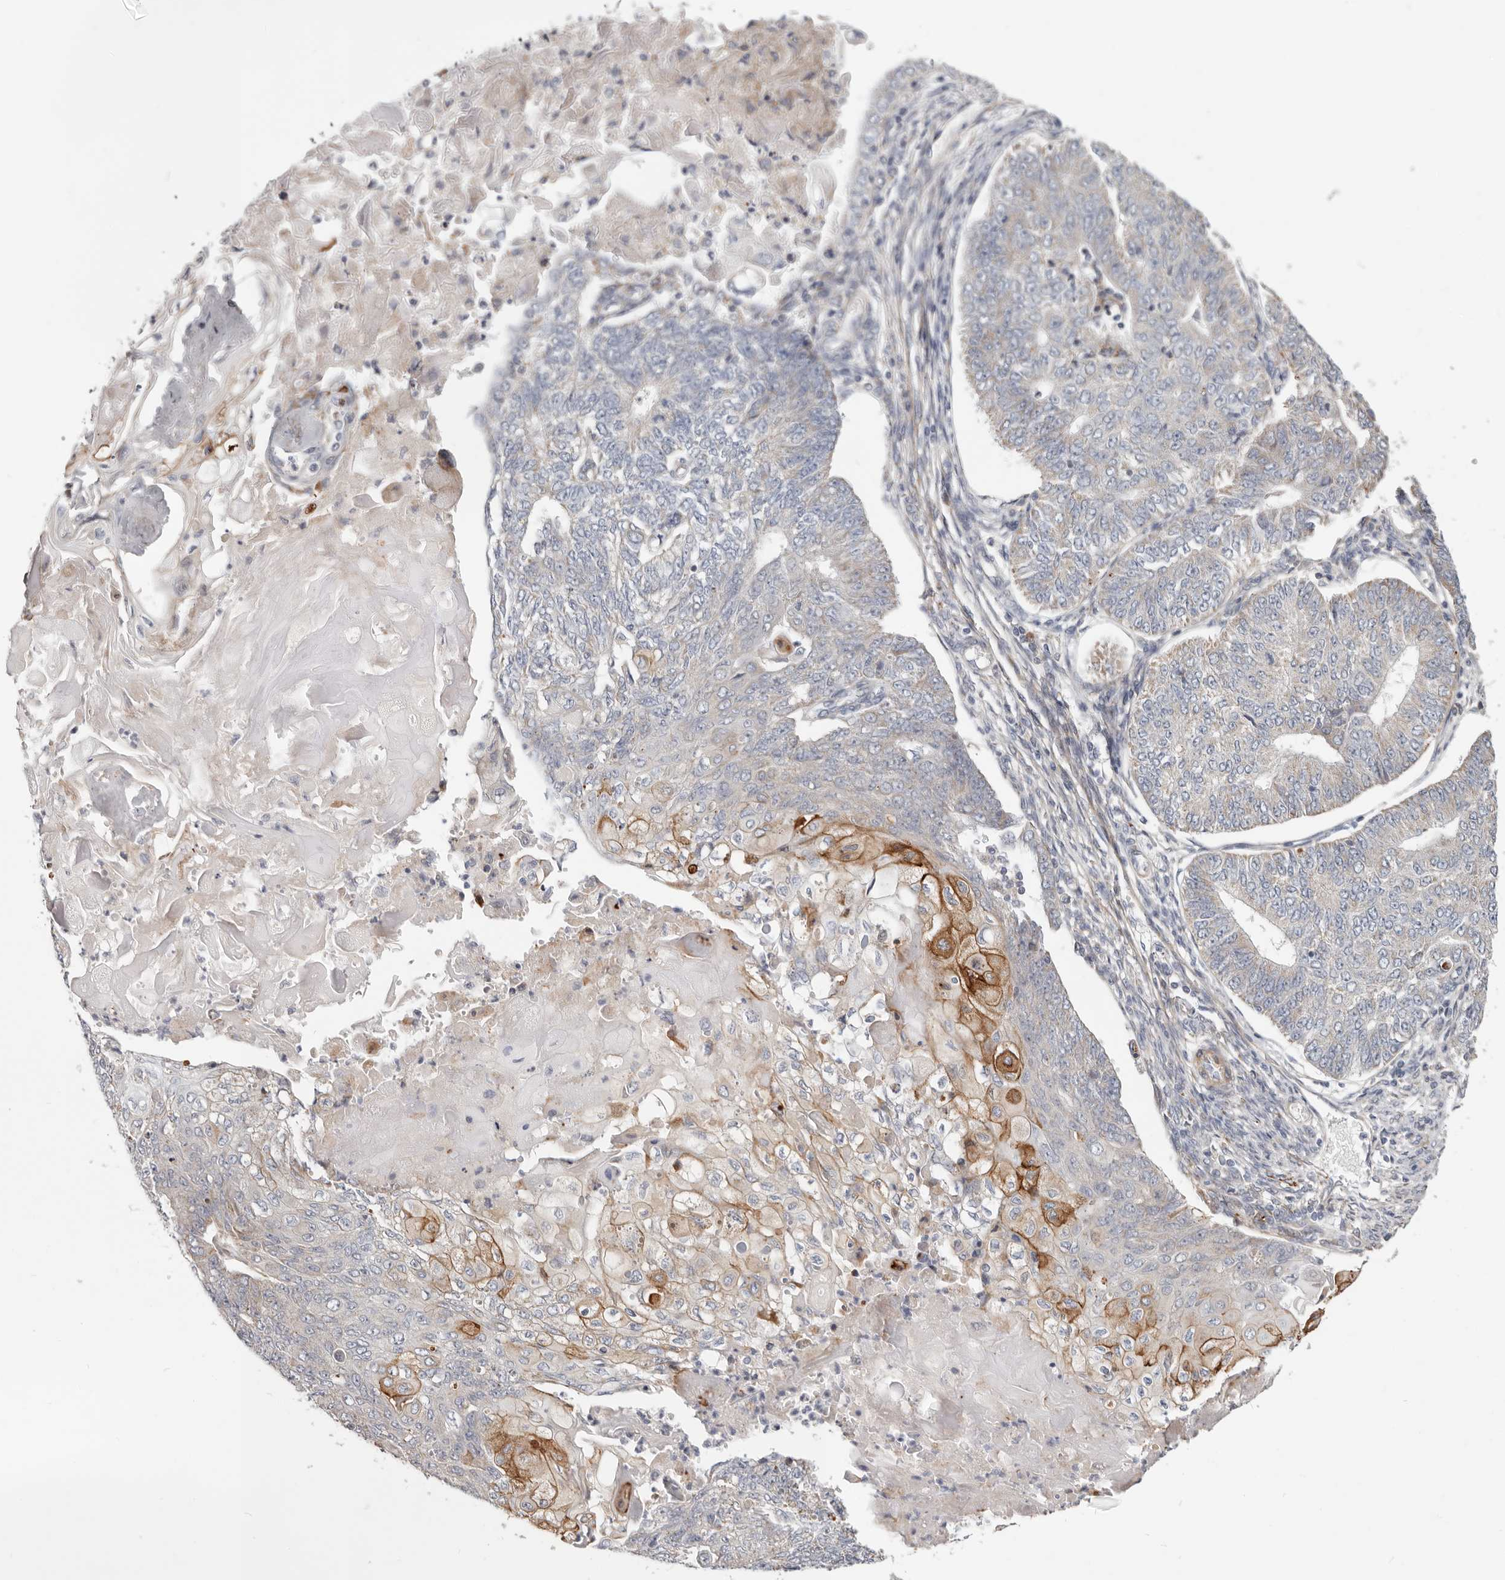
{"staining": {"intensity": "negative", "quantity": "none", "location": "none"}, "tissue": "endometrial cancer", "cell_type": "Tumor cells", "image_type": "cancer", "snomed": [{"axis": "morphology", "description": "Adenocarcinoma, NOS"}, {"axis": "topography", "description": "Endometrium"}], "caption": "Endometrial cancer stained for a protein using IHC demonstrates no positivity tumor cells.", "gene": "MRPS10", "patient": {"sex": "female", "age": 32}}